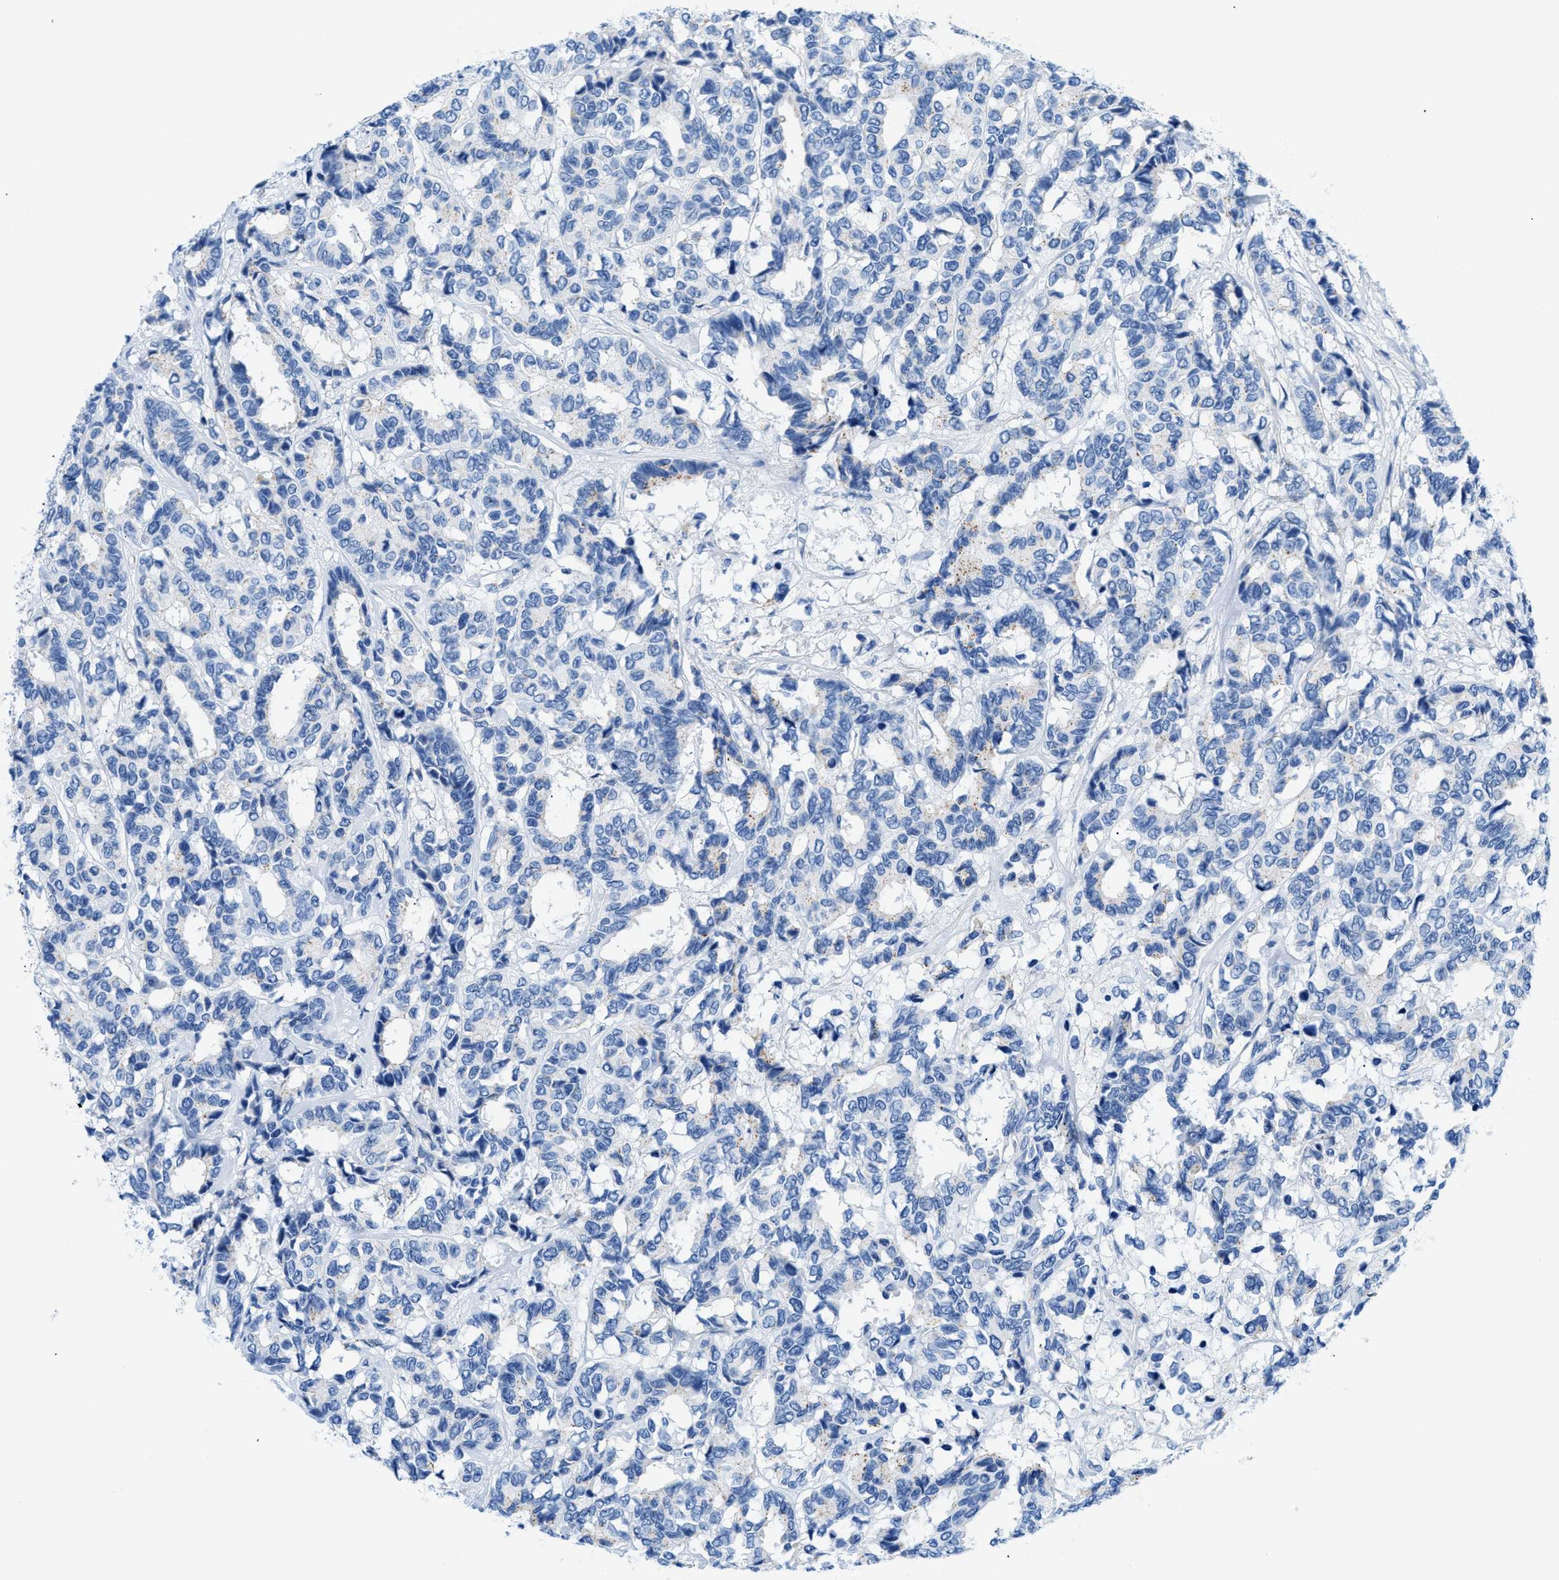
{"staining": {"intensity": "weak", "quantity": "<25%", "location": "cytoplasmic/membranous"}, "tissue": "breast cancer", "cell_type": "Tumor cells", "image_type": "cancer", "snomed": [{"axis": "morphology", "description": "Duct carcinoma"}, {"axis": "topography", "description": "Breast"}], "caption": "The image reveals no significant positivity in tumor cells of breast cancer.", "gene": "FDCSP", "patient": {"sex": "female", "age": 87}}